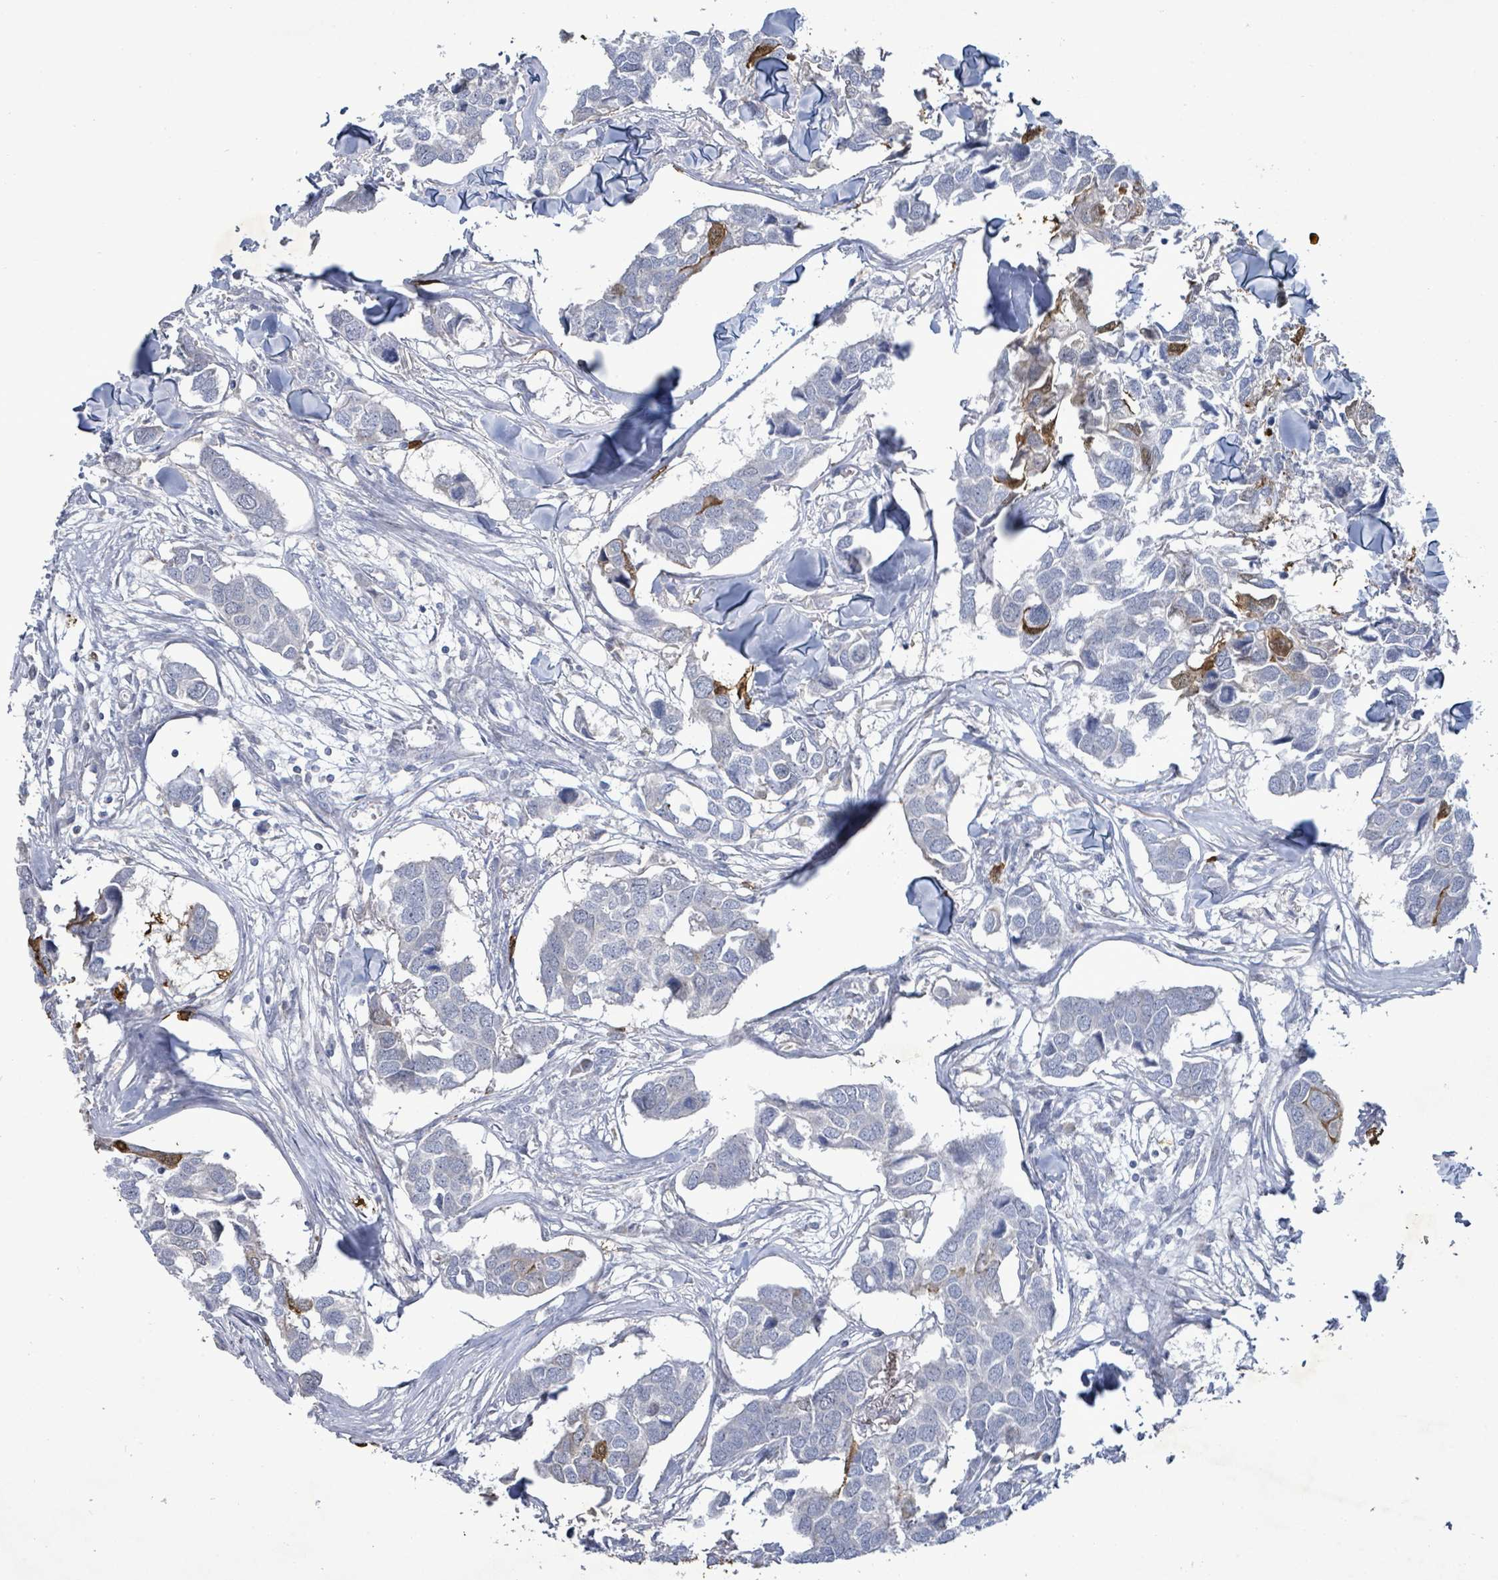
{"staining": {"intensity": "moderate", "quantity": "<25%", "location": "cytoplasmic/membranous"}, "tissue": "breast cancer", "cell_type": "Tumor cells", "image_type": "cancer", "snomed": [{"axis": "morphology", "description": "Duct carcinoma"}, {"axis": "topography", "description": "Breast"}], "caption": "Tumor cells show low levels of moderate cytoplasmic/membranous expression in about <25% of cells in breast cancer (invasive ductal carcinoma). (Brightfield microscopy of DAB IHC at high magnification).", "gene": "FAM210A", "patient": {"sex": "female", "age": 83}}